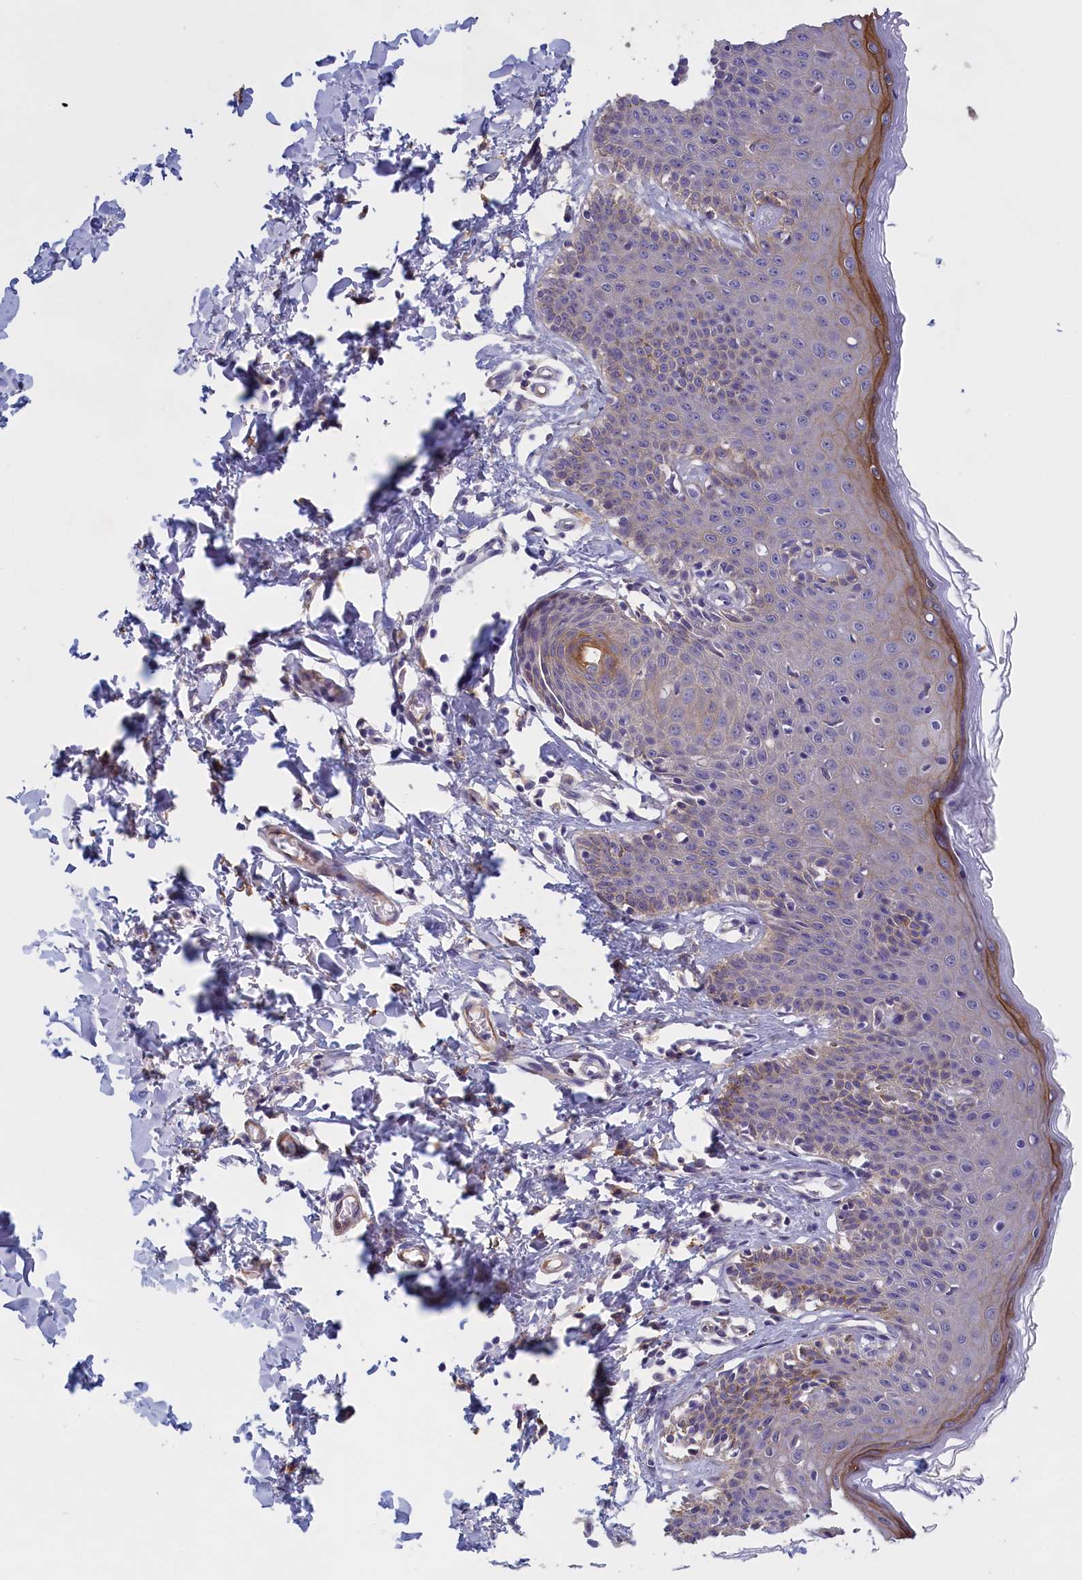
{"staining": {"intensity": "weak", "quantity": "25%-75%", "location": "cytoplasmic/membranous"}, "tissue": "skin", "cell_type": "Epidermal cells", "image_type": "normal", "snomed": [{"axis": "morphology", "description": "Normal tissue, NOS"}, {"axis": "topography", "description": "Vulva"}], "caption": "Benign skin was stained to show a protein in brown. There is low levels of weak cytoplasmic/membranous positivity in about 25%-75% of epidermal cells.", "gene": "COL19A1", "patient": {"sex": "female", "age": 66}}